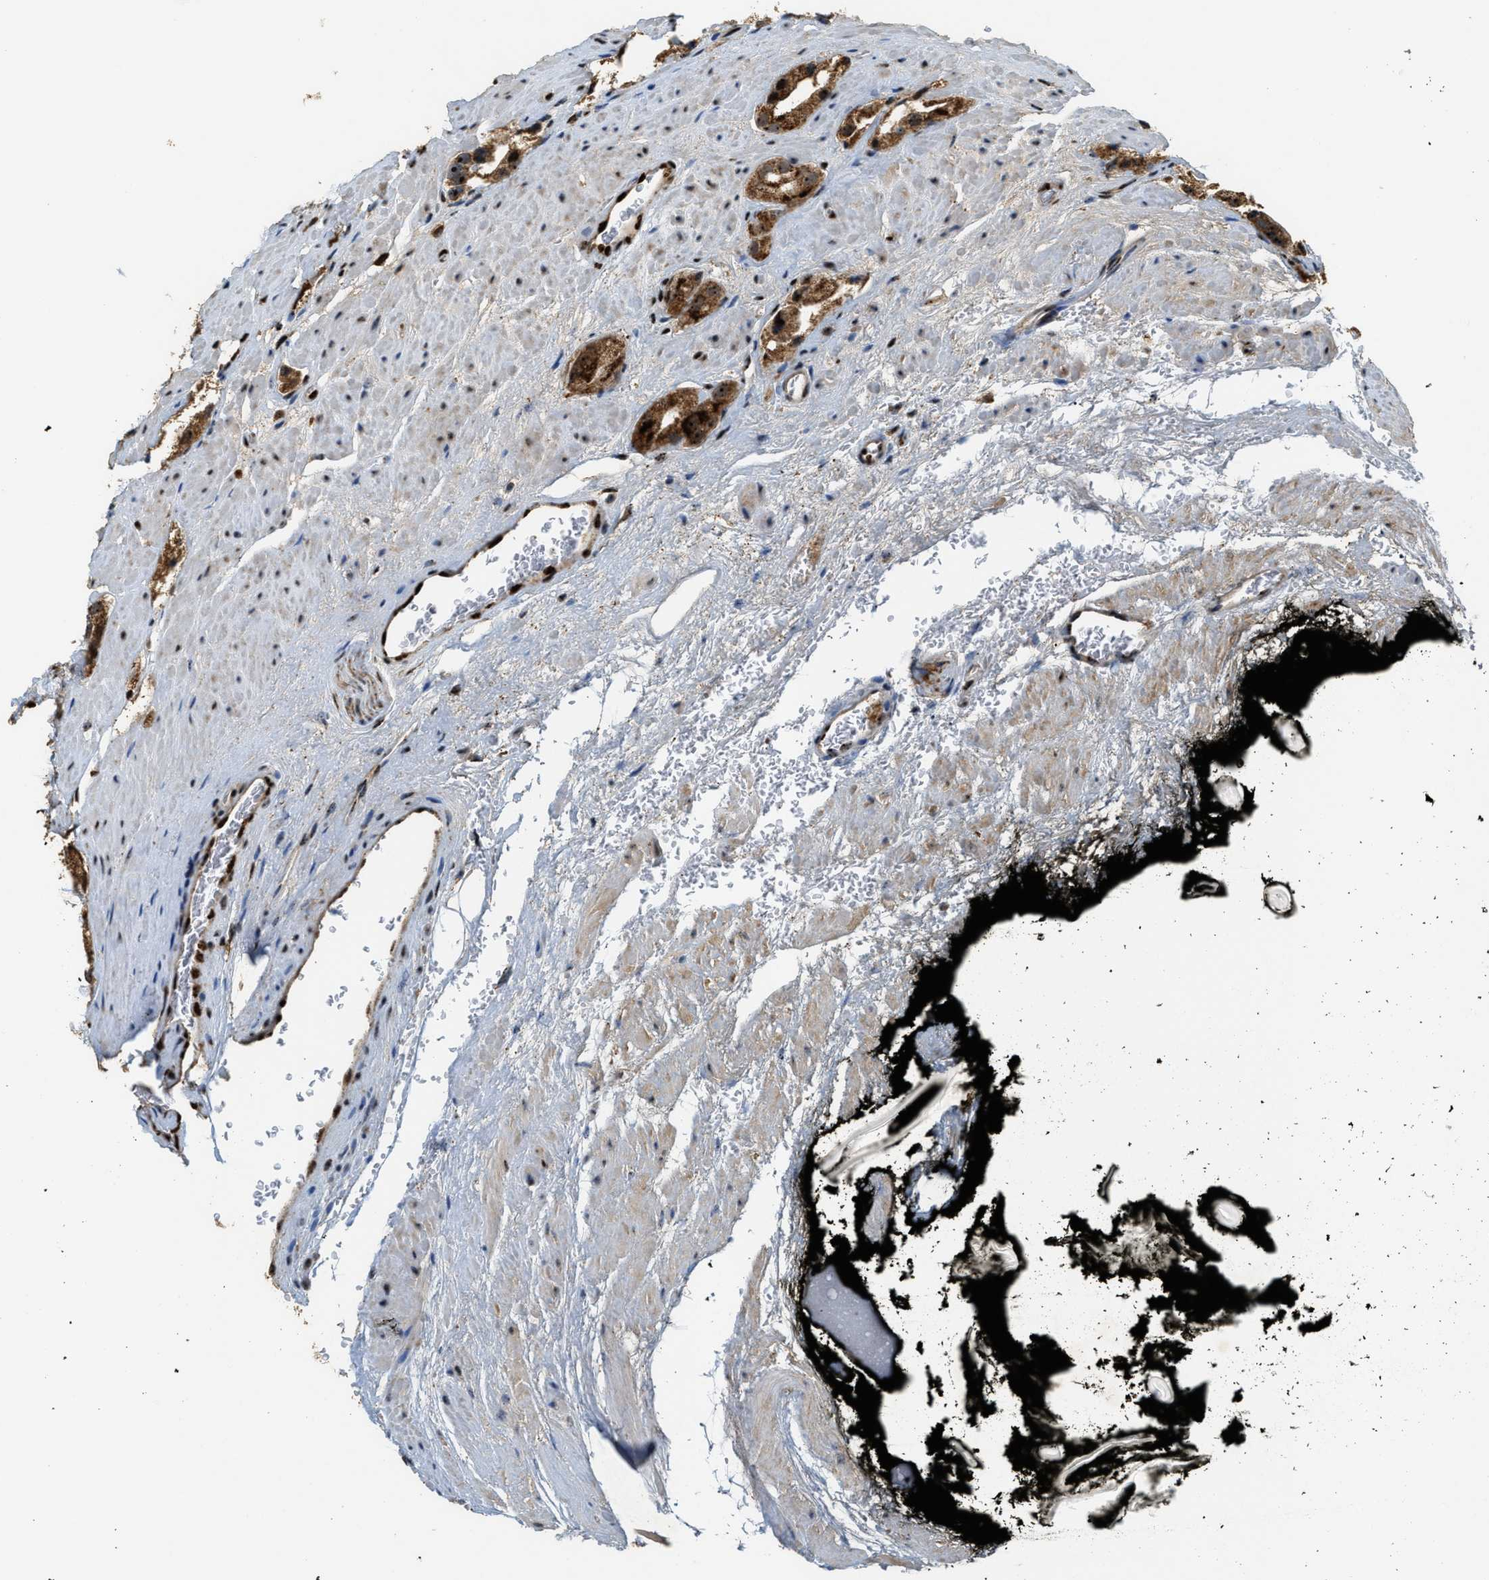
{"staining": {"intensity": "moderate", "quantity": ">75%", "location": "cytoplasmic/membranous,nuclear"}, "tissue": "prostate cancer", "cell_type": "Tumor cells", "image_type": "cancer", "snomed": [{"axis": "morphology", "description": "Adenocarcinoma, High grade"}, {"axis": "topography", "description": "Prostate"}], "caption": "Adenocarcinoma (high-grade) (prostate) was stained to show a protein in brown. There is medium levels of moderate cytoplasmic/membranous and nuclear positivity in approximately >75% of tumor cells. Nuclei are stained in blue.", "gene": "ZNF687", "patient": {"sex": "male", "age": 63}}